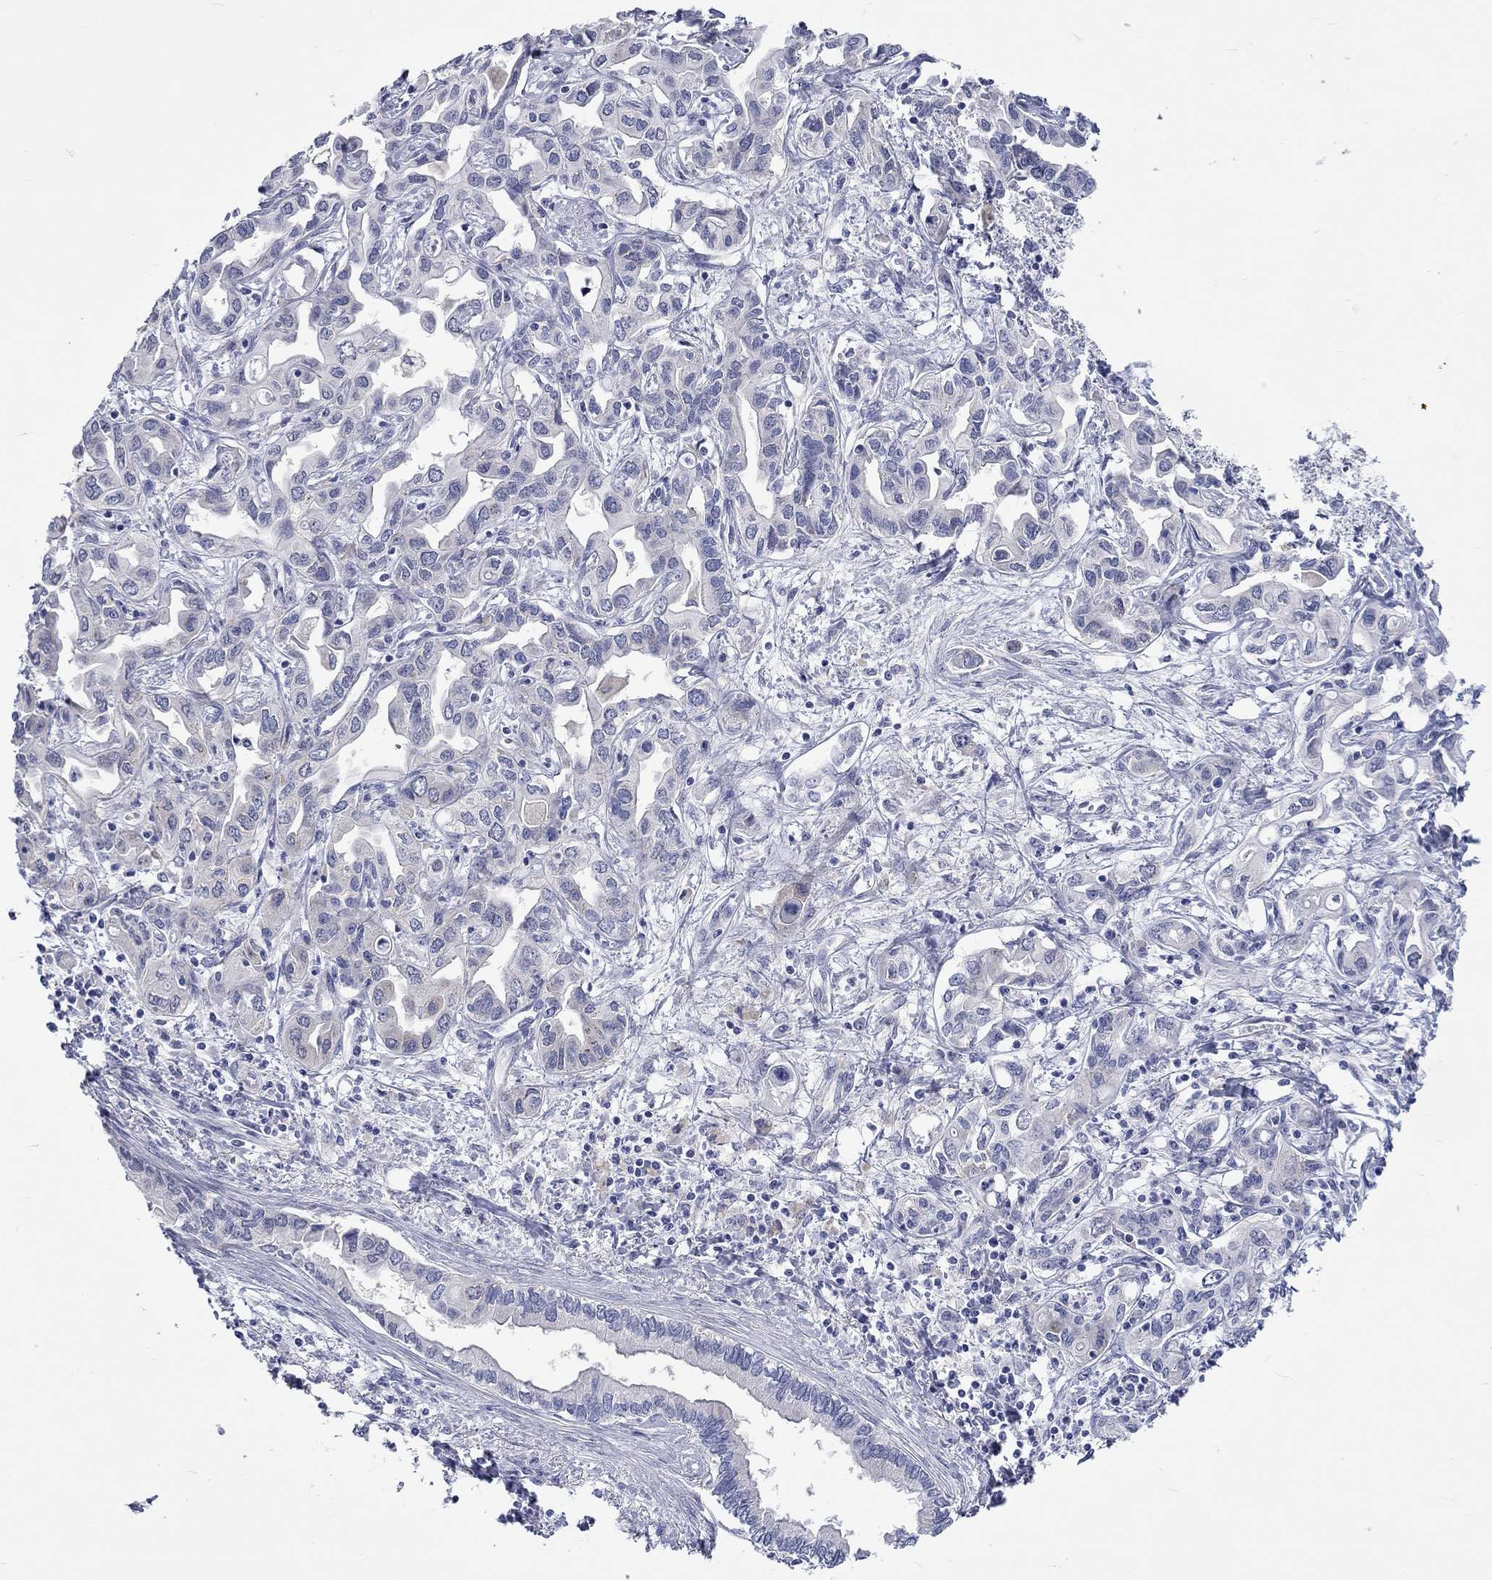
{"staining": {"intensity": "negative", "quantity": "none", "location": "none"}, "tissue": "liver cancer", "cell_type": "Tumor cells", "image_type": "cancer", "snomed": [{"axis": "morphology", "description": "Cholangiocarcinoma"}, {"axis": "topography", "description": "Liver"}], "caption": "Protein analysis of cholangiocarcinoma (liver) reveals no significant staining in tumor cells.", "gene": "CERS1", "patient": {"sex": "female", "age": 64}}